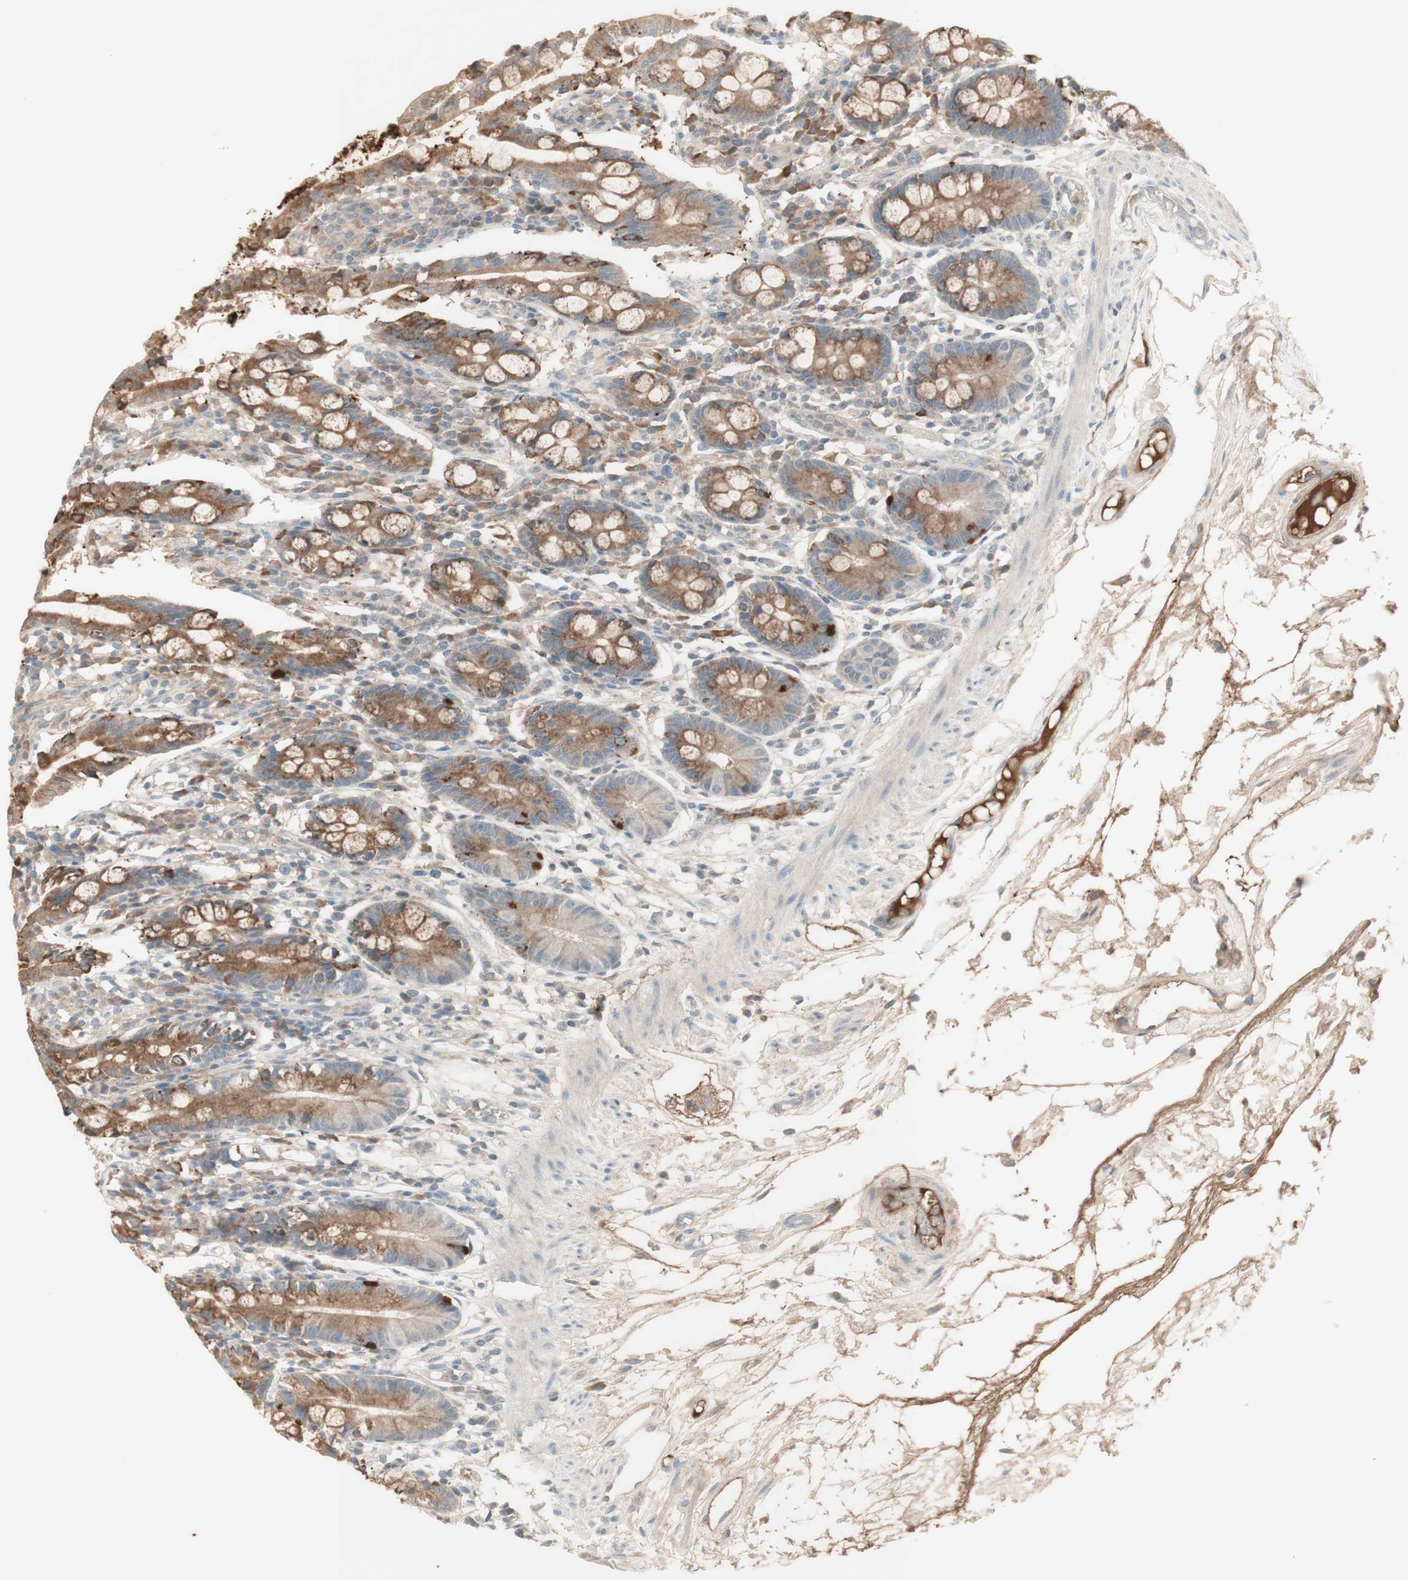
{"staining": {"intensity": "weak", "quantity": ">75%", "location": "cytoplasmic/membranous"}, "tissue": "small intestine", "cell_type": "Glandular cells", "image_type": "normal", "snomed": [{"axis": "morphology", "description": "Normal tissue, NOS"}, {"axis": "morphology", "description": "Cystadenocarcinoma, serous, Metastatic site"}, {"axis": "topography", "description": "Small intestine"}], "caption": "Immunohistochemical staining of normal small intestine shows weak cytoplasmic/membranous protein expression in approximately >75% of glandular cells. Nuclei are stained in blue.", "gene": "IFNG", "patient": {"sex": "female", "age": 61}}